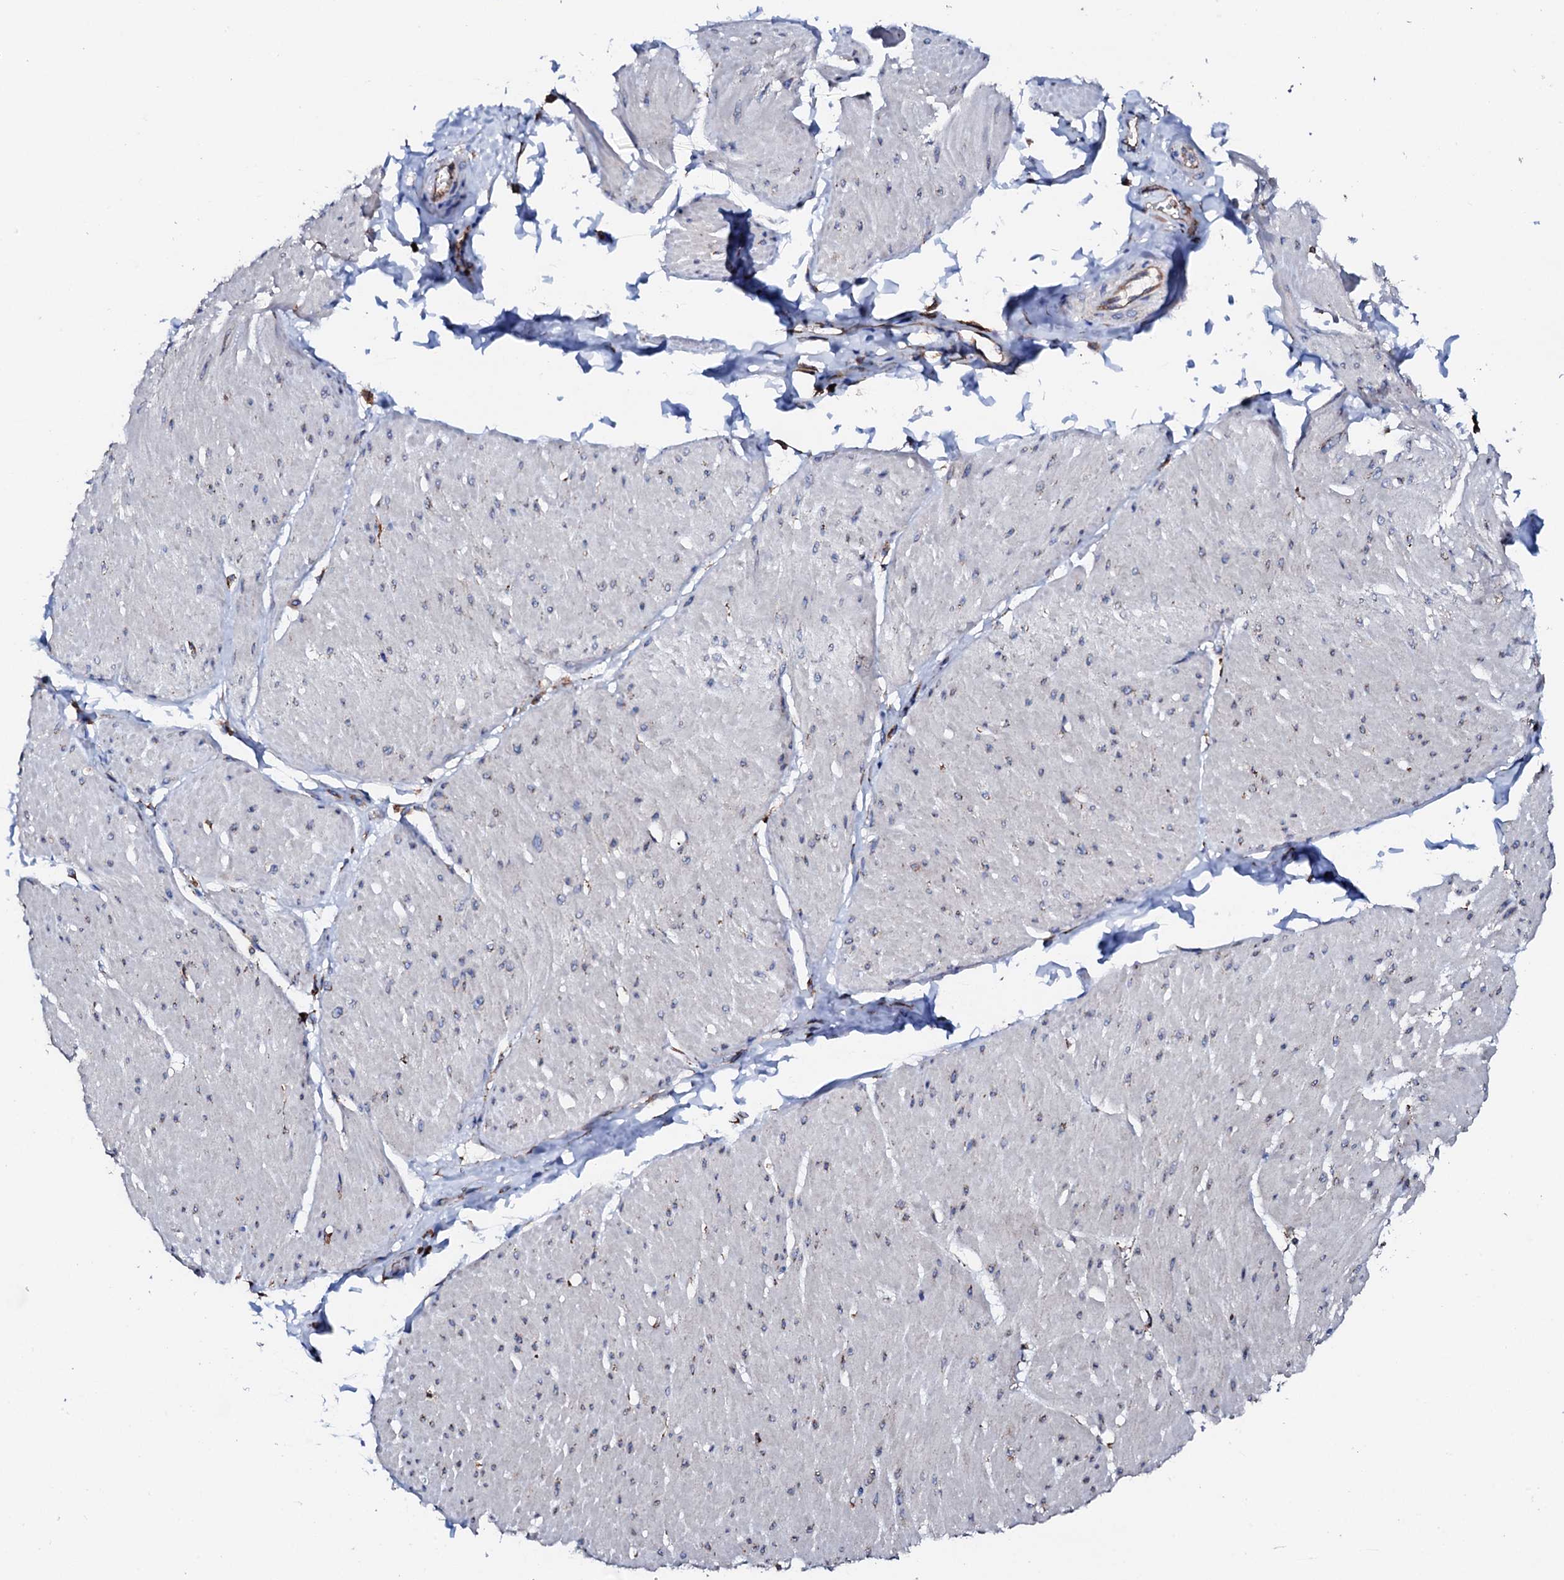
{"staining": {"intensity": "moderate", "quantity": "25%-75%", "location": "cytoplasmic/membranous"}, "tissue": "smooth muscle", "cell_type": "Smooth muscle cells", "image_type": "normal", "snomed": [{"axis": "morphology", "description": "Urothelial carcinoma, High grade"}, {"axis": "topography", "description": "Urinary bladder"}], "caption": "Smooth muscle cells demonstrate medium levels of moderate cytoplasmic/membranous staining in about 25%-75% of cells in normal smooth muscle.", "gene": "AMDHD1", "patient": {"sex": "male", "age": 46}}